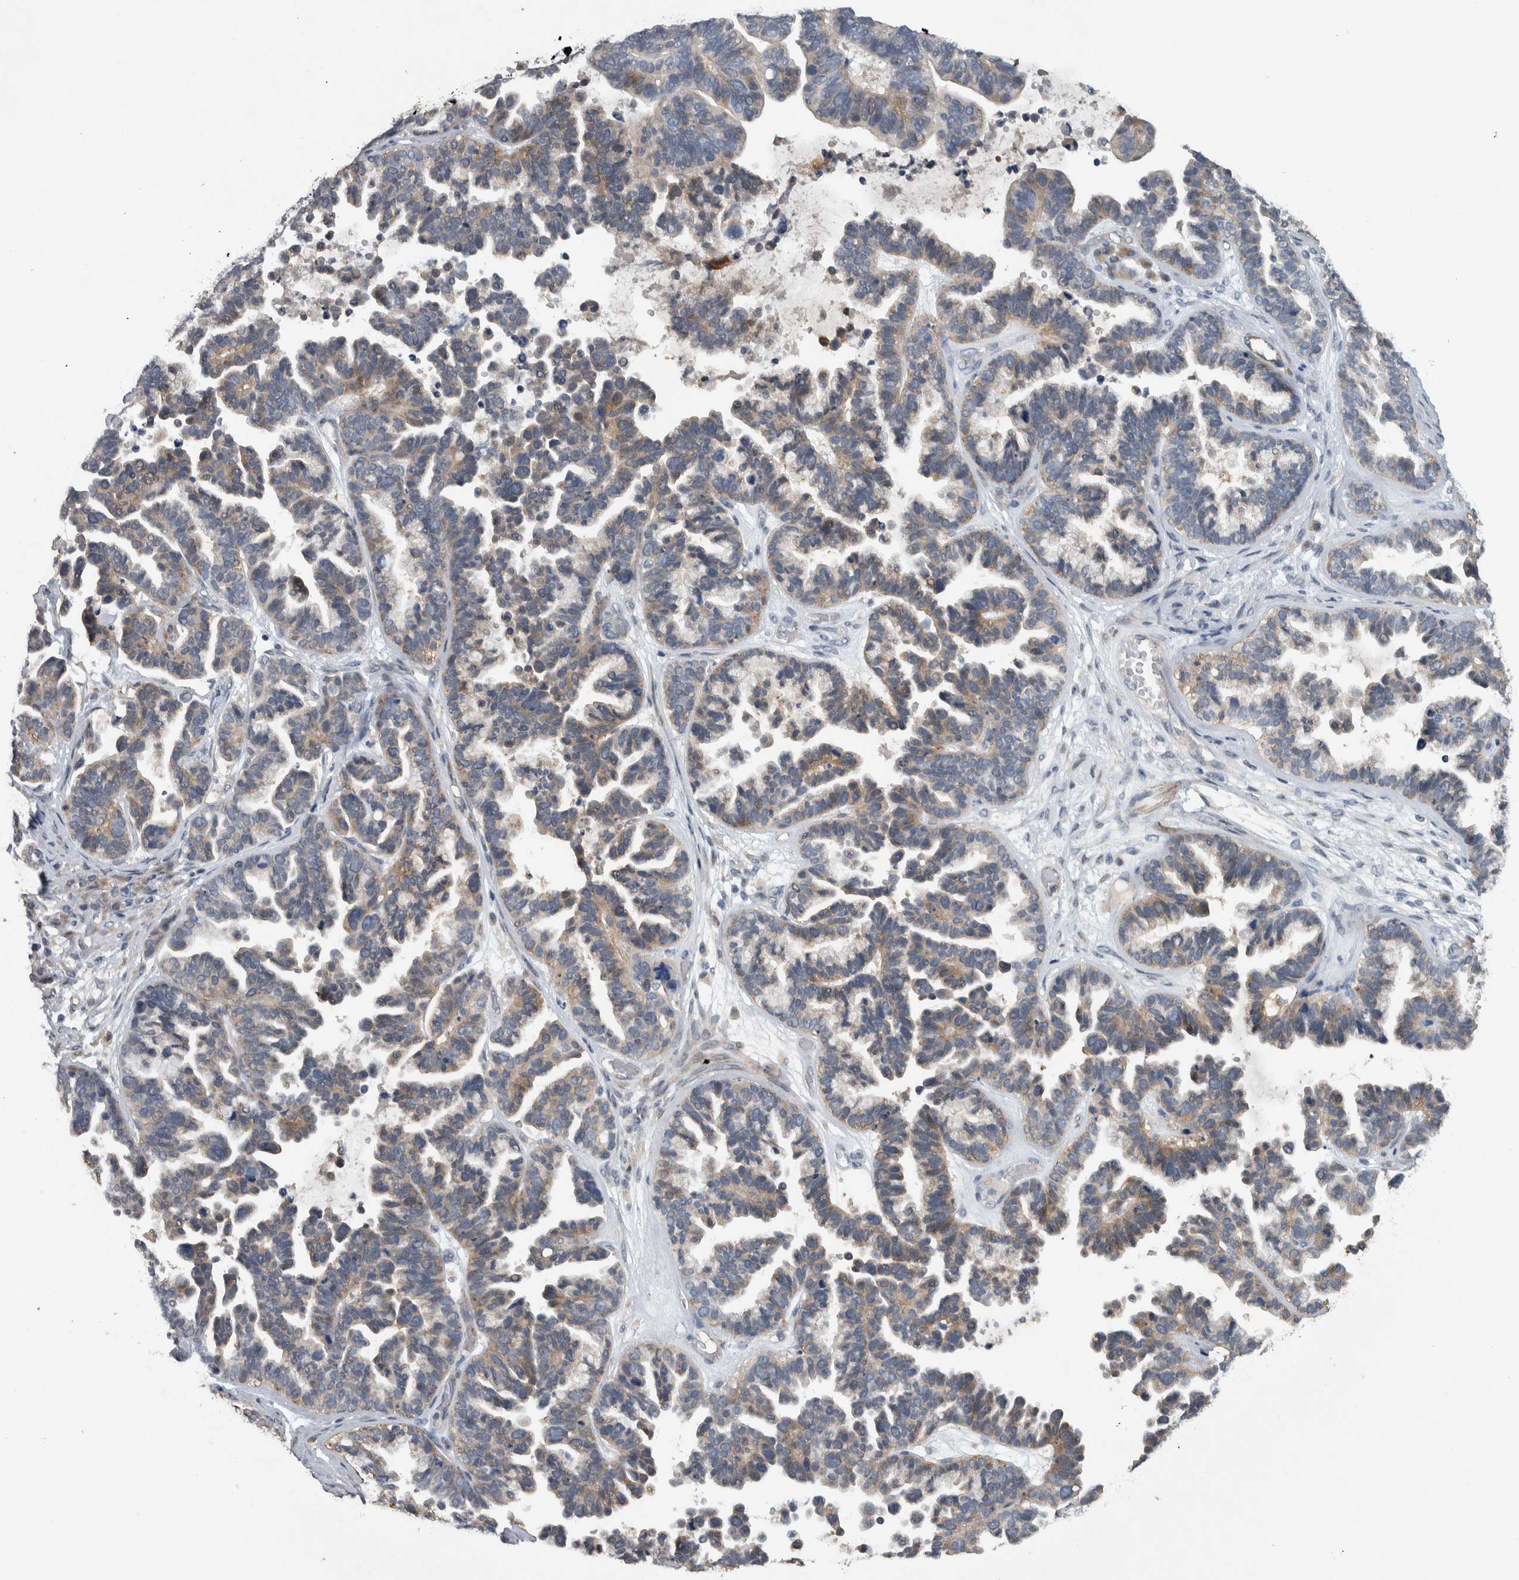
{"staining": {"intensity": "weak", "quantity": ">75%", "location": "cytoplasmic/membranous"}, "tissue": "ovarian cancer", "cell_type": "Tumor cells", "image_type": "cancer", "snomed": [{"axis": "morphology", "description": "Cystadenocarcinoma, serous, NOS"}, {"axis": "topography", "description": "Ovary"}], "caption": "High-power microscopy captured an IHC micrograph of ovarian cancer, revealing weak cytoplasmic/membranous expression in about >75% of tumor cells.", "gene": "NT5C2", "patient": {"sex": "female", "age": 56}}